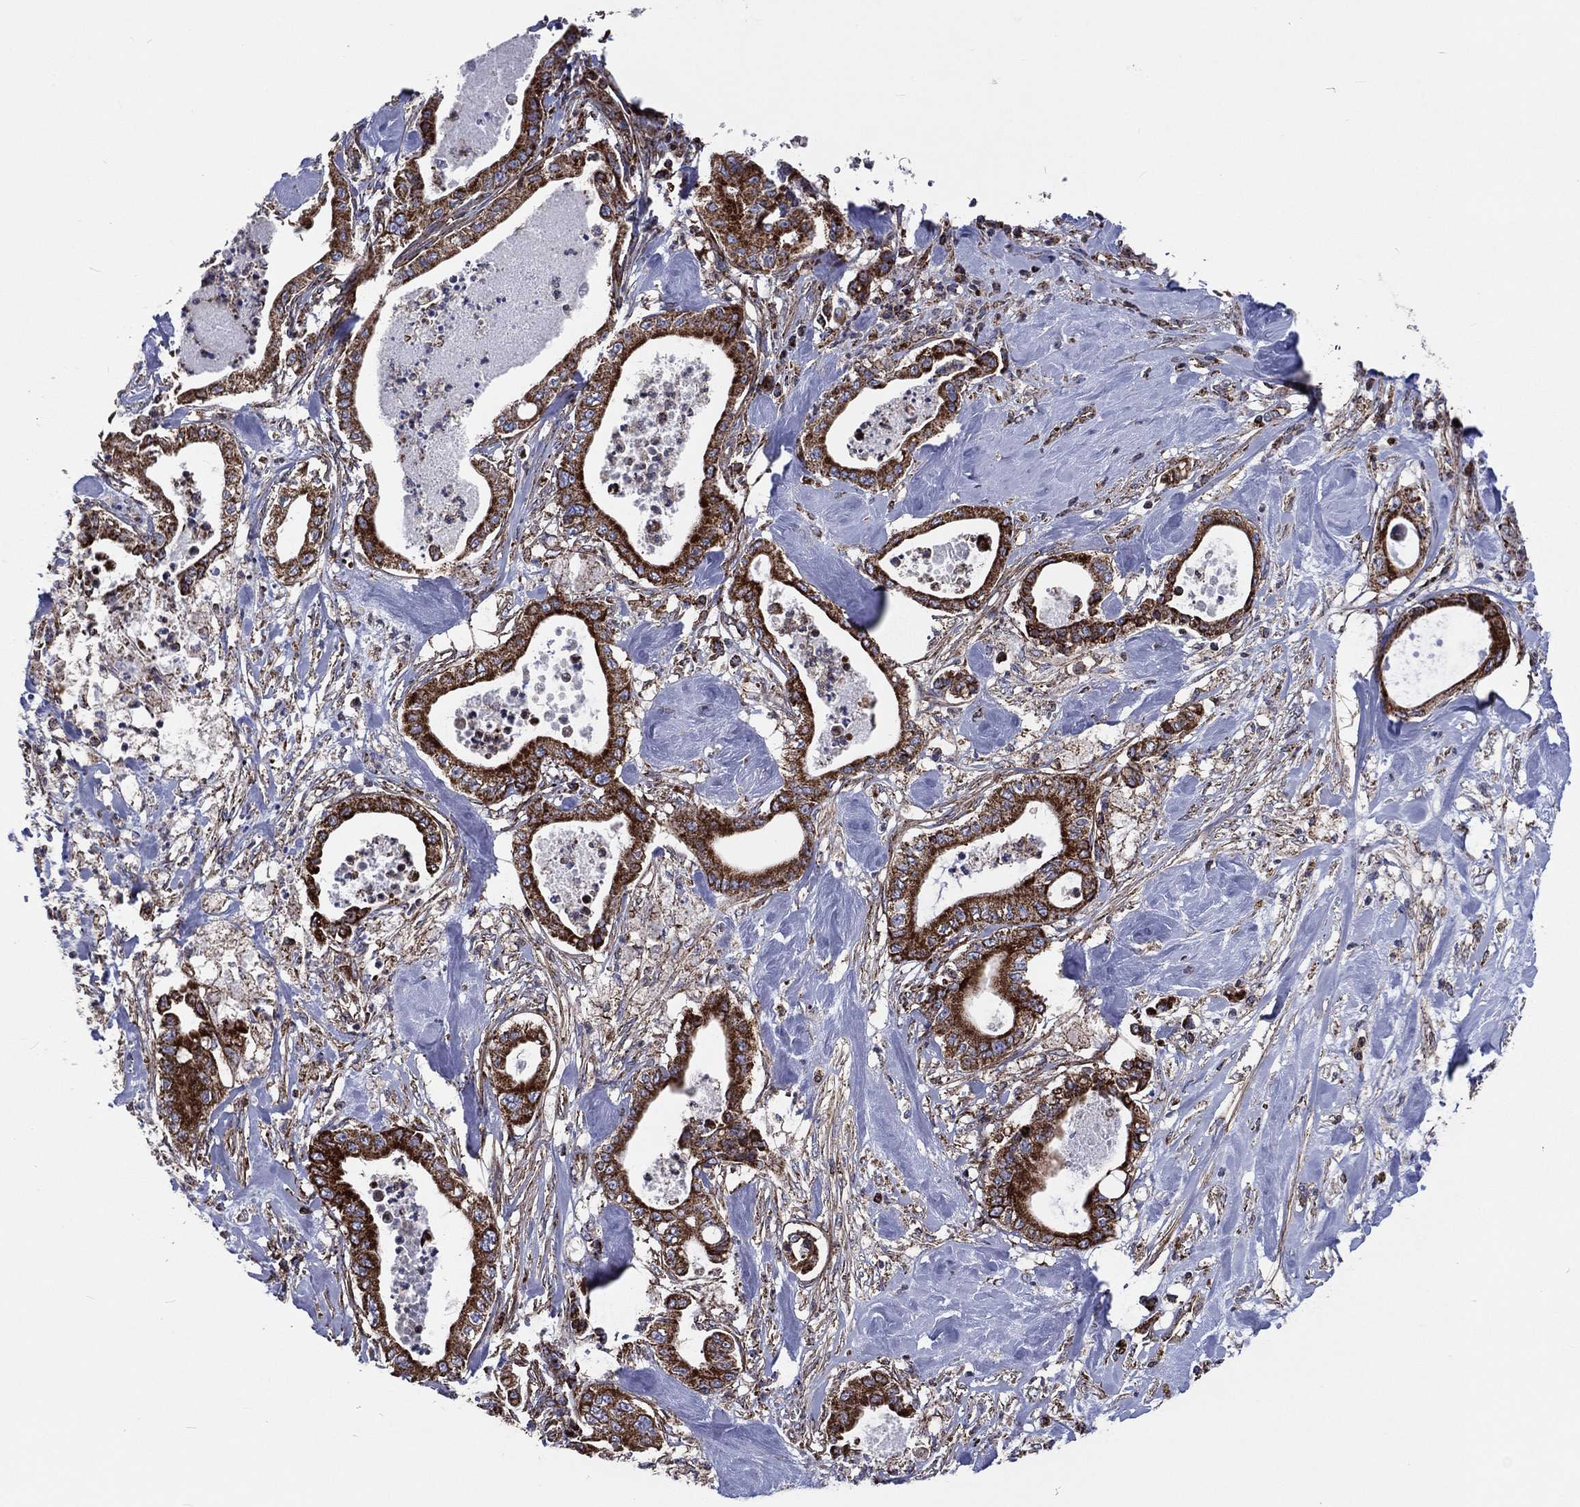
{"staining": {"intensity": "strong", "quantity": ">75%", "location": "cytoplasmic/membranous"}, "tissue": "pancreatic cancer", "cell_type": "Tumor cells", "image_type": "cancer", "snomed": [{"axis": "morphology", "description": "Adenocarcinoma, NOS"}, {"axis": "topography", "description": "Pancreas"}], "caption": "An image of human pancreatic cancer (adenocarcinoma) stained for a protein reveals strong cytoplasmic/membranous brown staining in tumor cells.", "gene": "ANKRD37", "patient": {"sex": "male", "age": 71}}